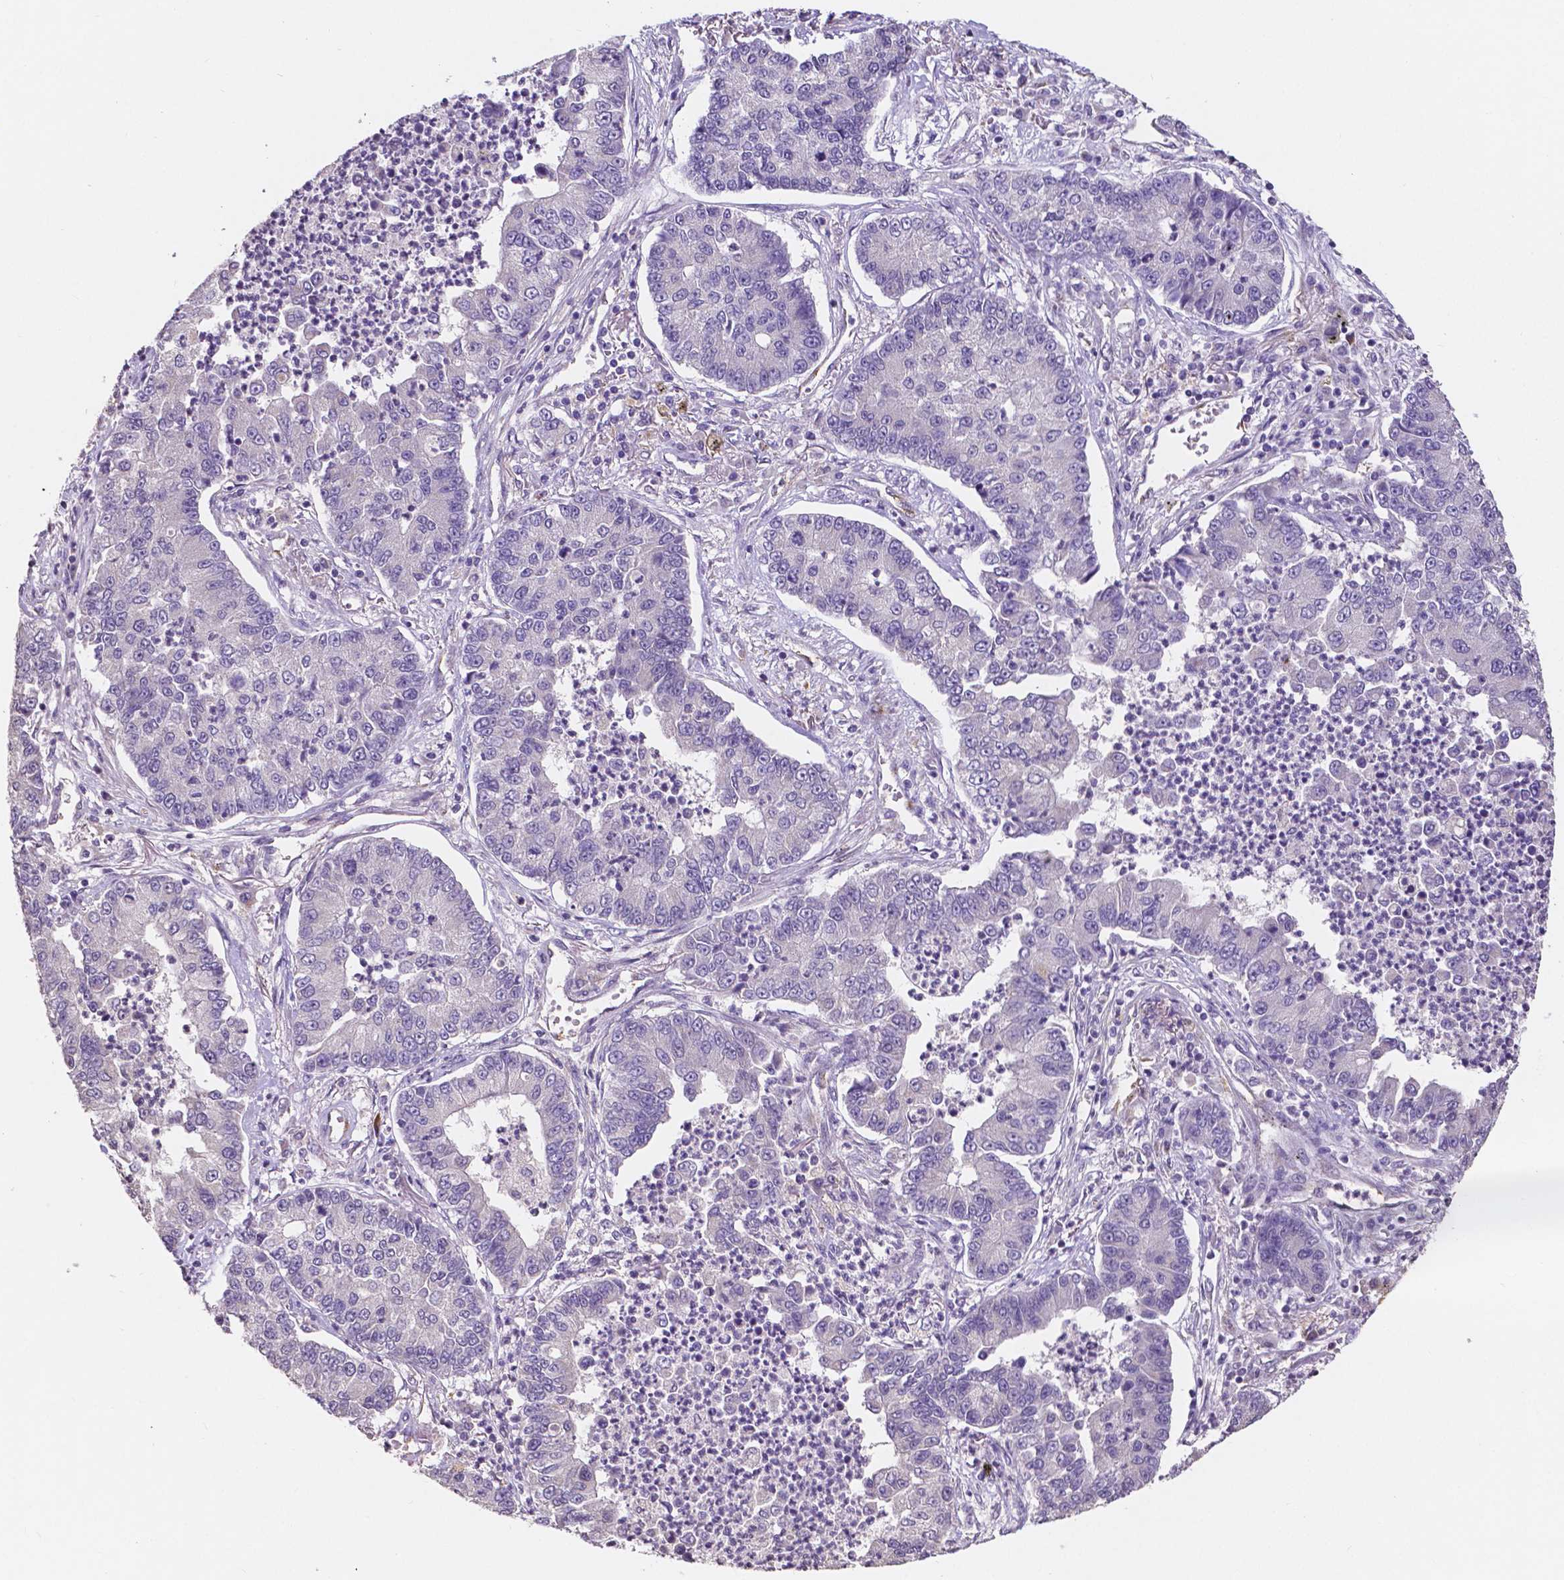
{"staining": {"intensity": "negative", "quantity": "none", "location": "none"}, "tissue": "lung cancer", "cell_type": "Tumor cells", "image_type": "cancer", "snomed": [{"axis": "morphology", "description": "Adenocarcinoma, NOS"}, {"axis": "topography", "description": "Lung"}], "caption": "There is no significant positivity in tumor cells of lung cancer (adenocarcinoma). (Stains: DAB immunohistochemistry with hematoxylin counter stain, Microscopy: brightfield microscopy at high magnification).", "gene": "ELAVL2", "patient": {"sex": "female", "age": 57}}